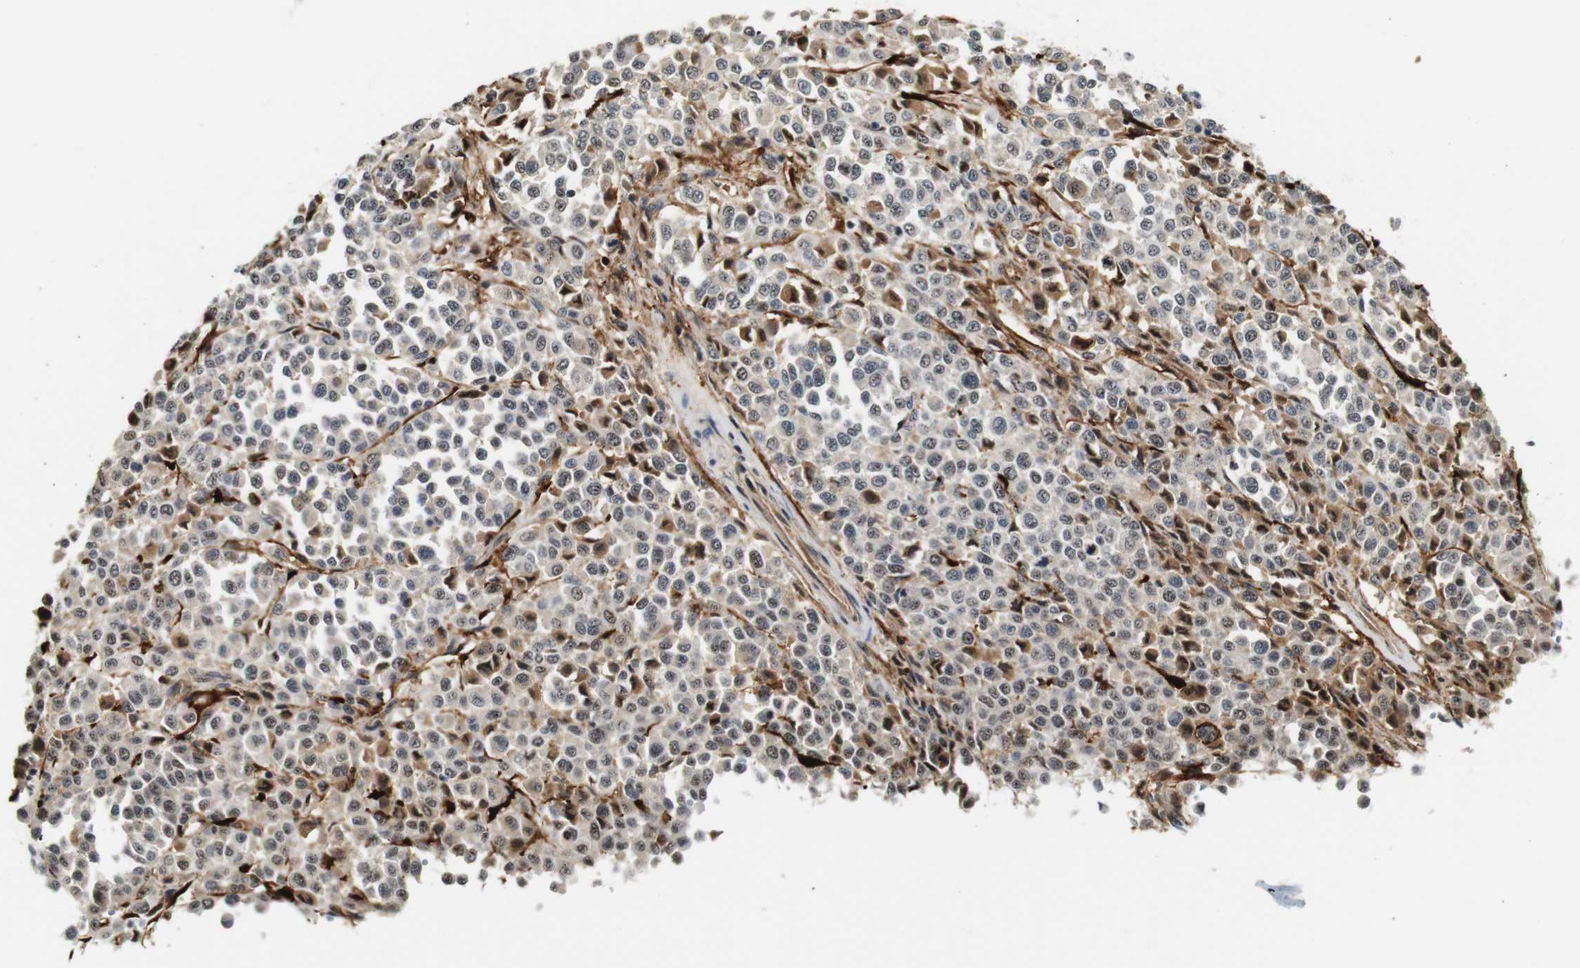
{"staining": {"intensity": "weak", "quantity": "25%-75%", "location": "nuclear"}, "tissue": "melanoma", "cell_type": "Tumor cells", "image_type": "cancer", "snomed": [{"axis": "morphology", "description": "Malignant melanoma, Metastatic site"}, {"axis": "topography", "description": "Pancreas"}], "caption": "This photomicrograph exhibits immunohistochemistry (IHC) staining of malignant melanoma (metastatic site), with low weak nuclear staining in approximately 25%-75% of tumor cells.", "gene": "LXN", "patient": {"sex": "female", "age": 30}}